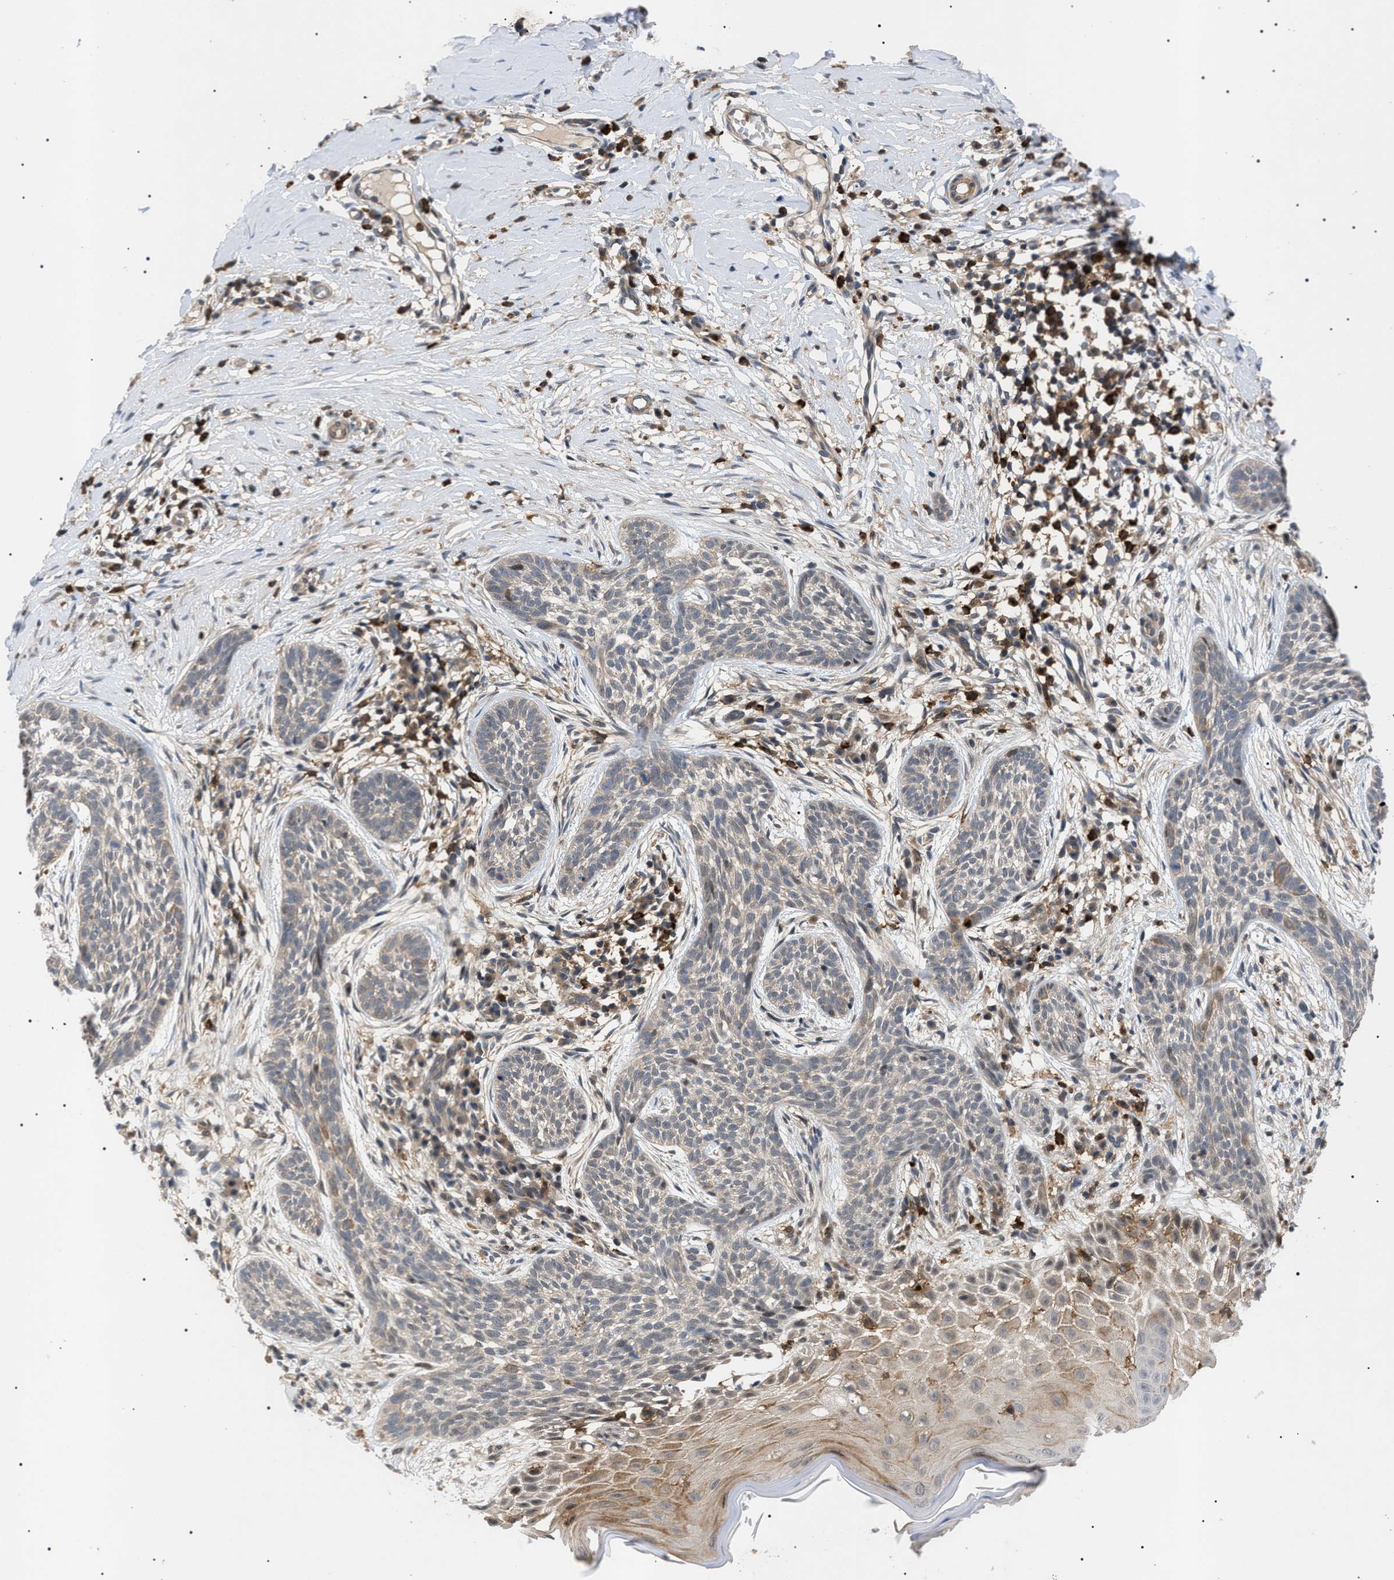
{"staining": {"intensity": "weak", "quantity": "25%-75%", "location": "cytoplasmic/membranous"}, "tissue": "skin cancer", "cell_type": "Tumor cells", "image_type": "cancer", "snomed": [{"axis": "morphology", "description": "Basal cell carcinoma"}, {"axis": "topography", "description": "Skin"}], "caption": "Immunohistochemical staining of skin basal cell carcinoma exhibits weak cytoplasmic/membranous protein positivity in approximately 25%-75% of tumor cells. (Stains: DAB in brown, nuclei in blue, Microscopy: brightfield microscopy at high magnification).", "gene": "CD300A", "patient": {"sex": "female", "age": 59}}